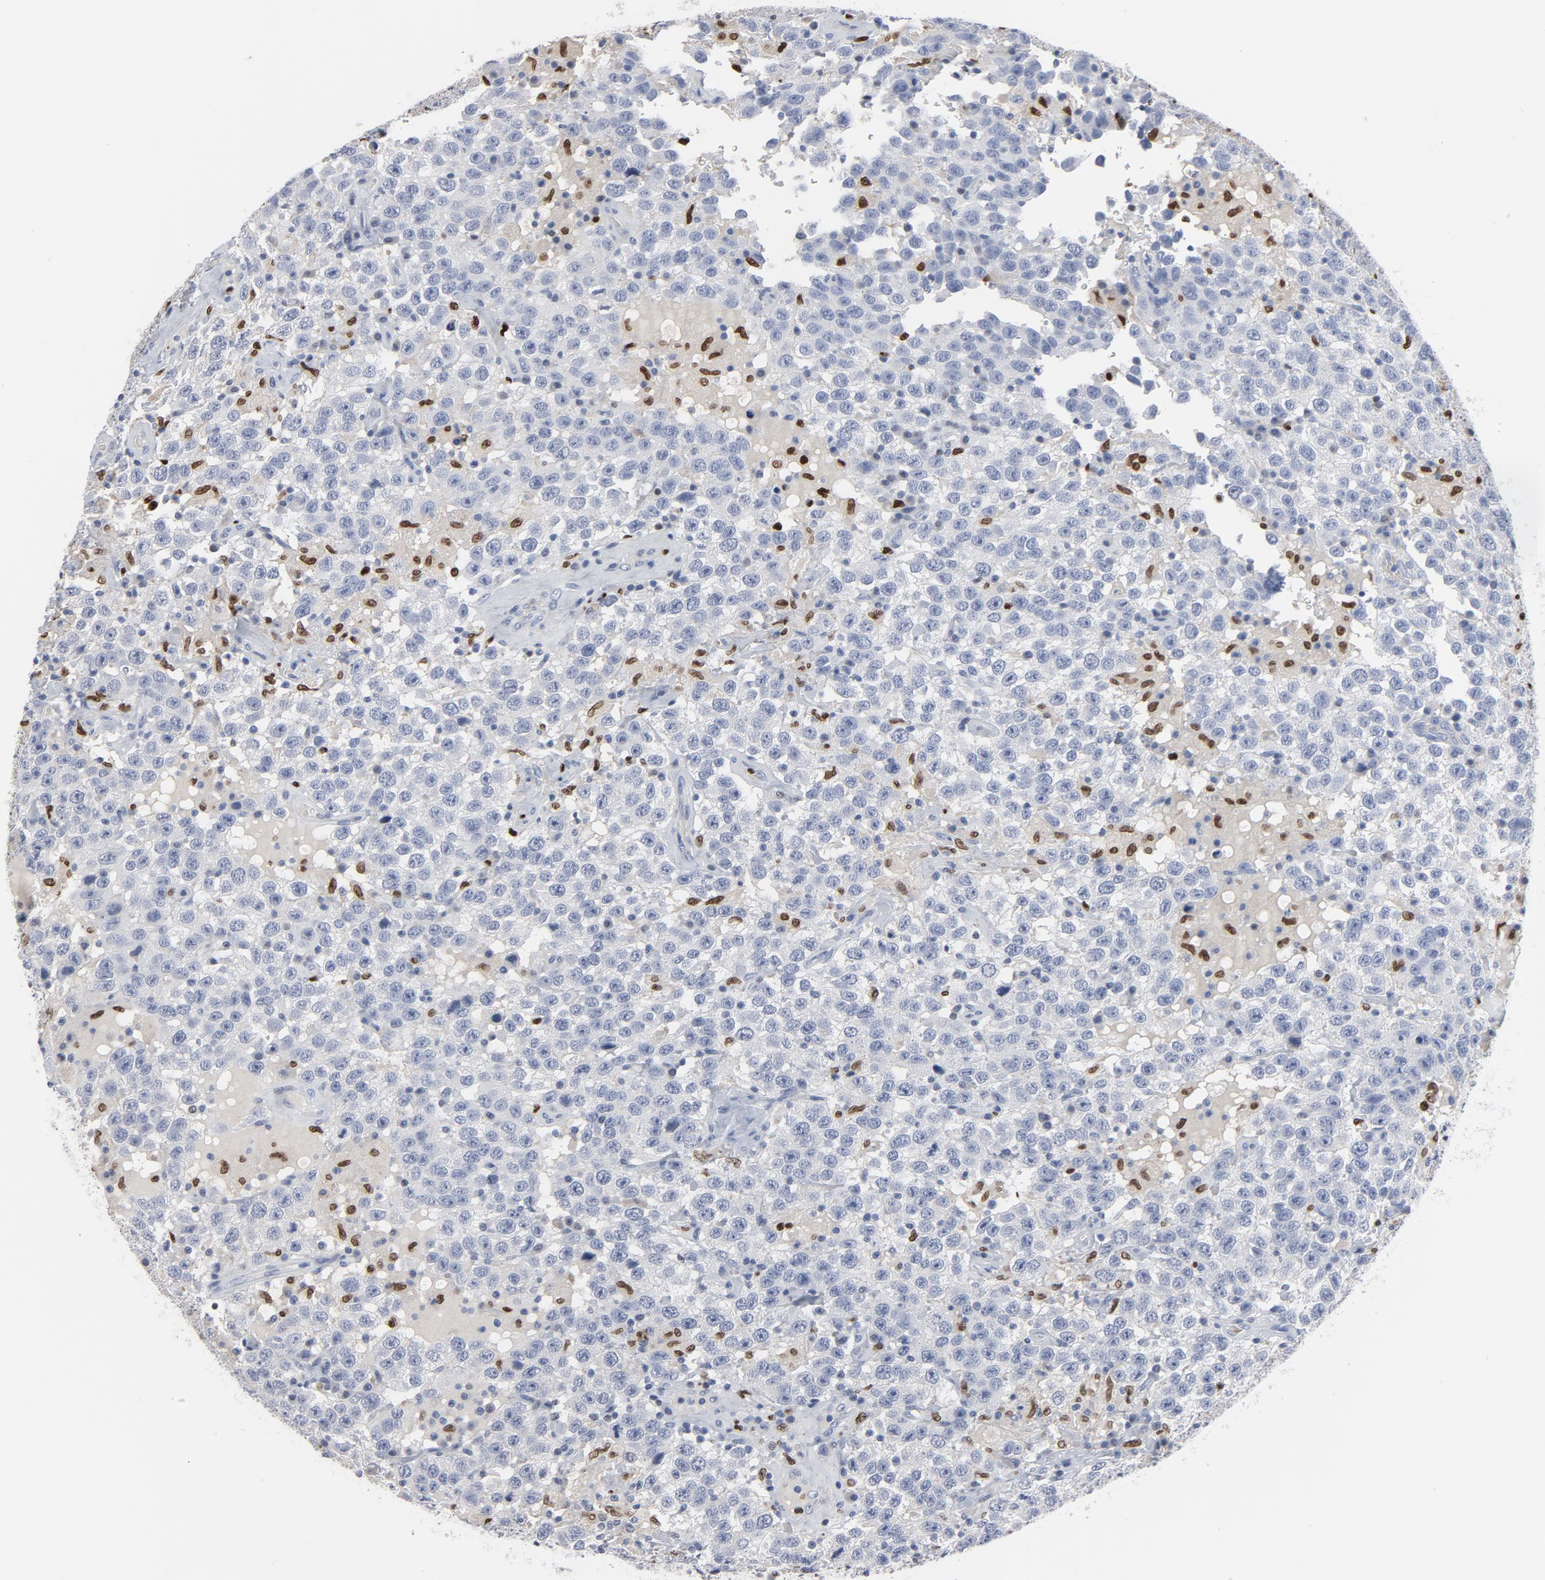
{"staining": {"intensity": "negative", "quantity": "none", "location": "none"}, "tissue": "testis cancer", "cell_type": "Tumor cells", "image_type": "cancer", "snomed": [{"axis": "morphology", "description": "Seminoma, NOS"}, {"axis": "topography", "description": "Testis"}], "caption": "A photomicrograph of human testis cancer (seminoma) is negative for staining in tumor cells. Nuclei are stained in blue.", "gene": "SPI1", "patient": {"sex": "male", "age": 41}}